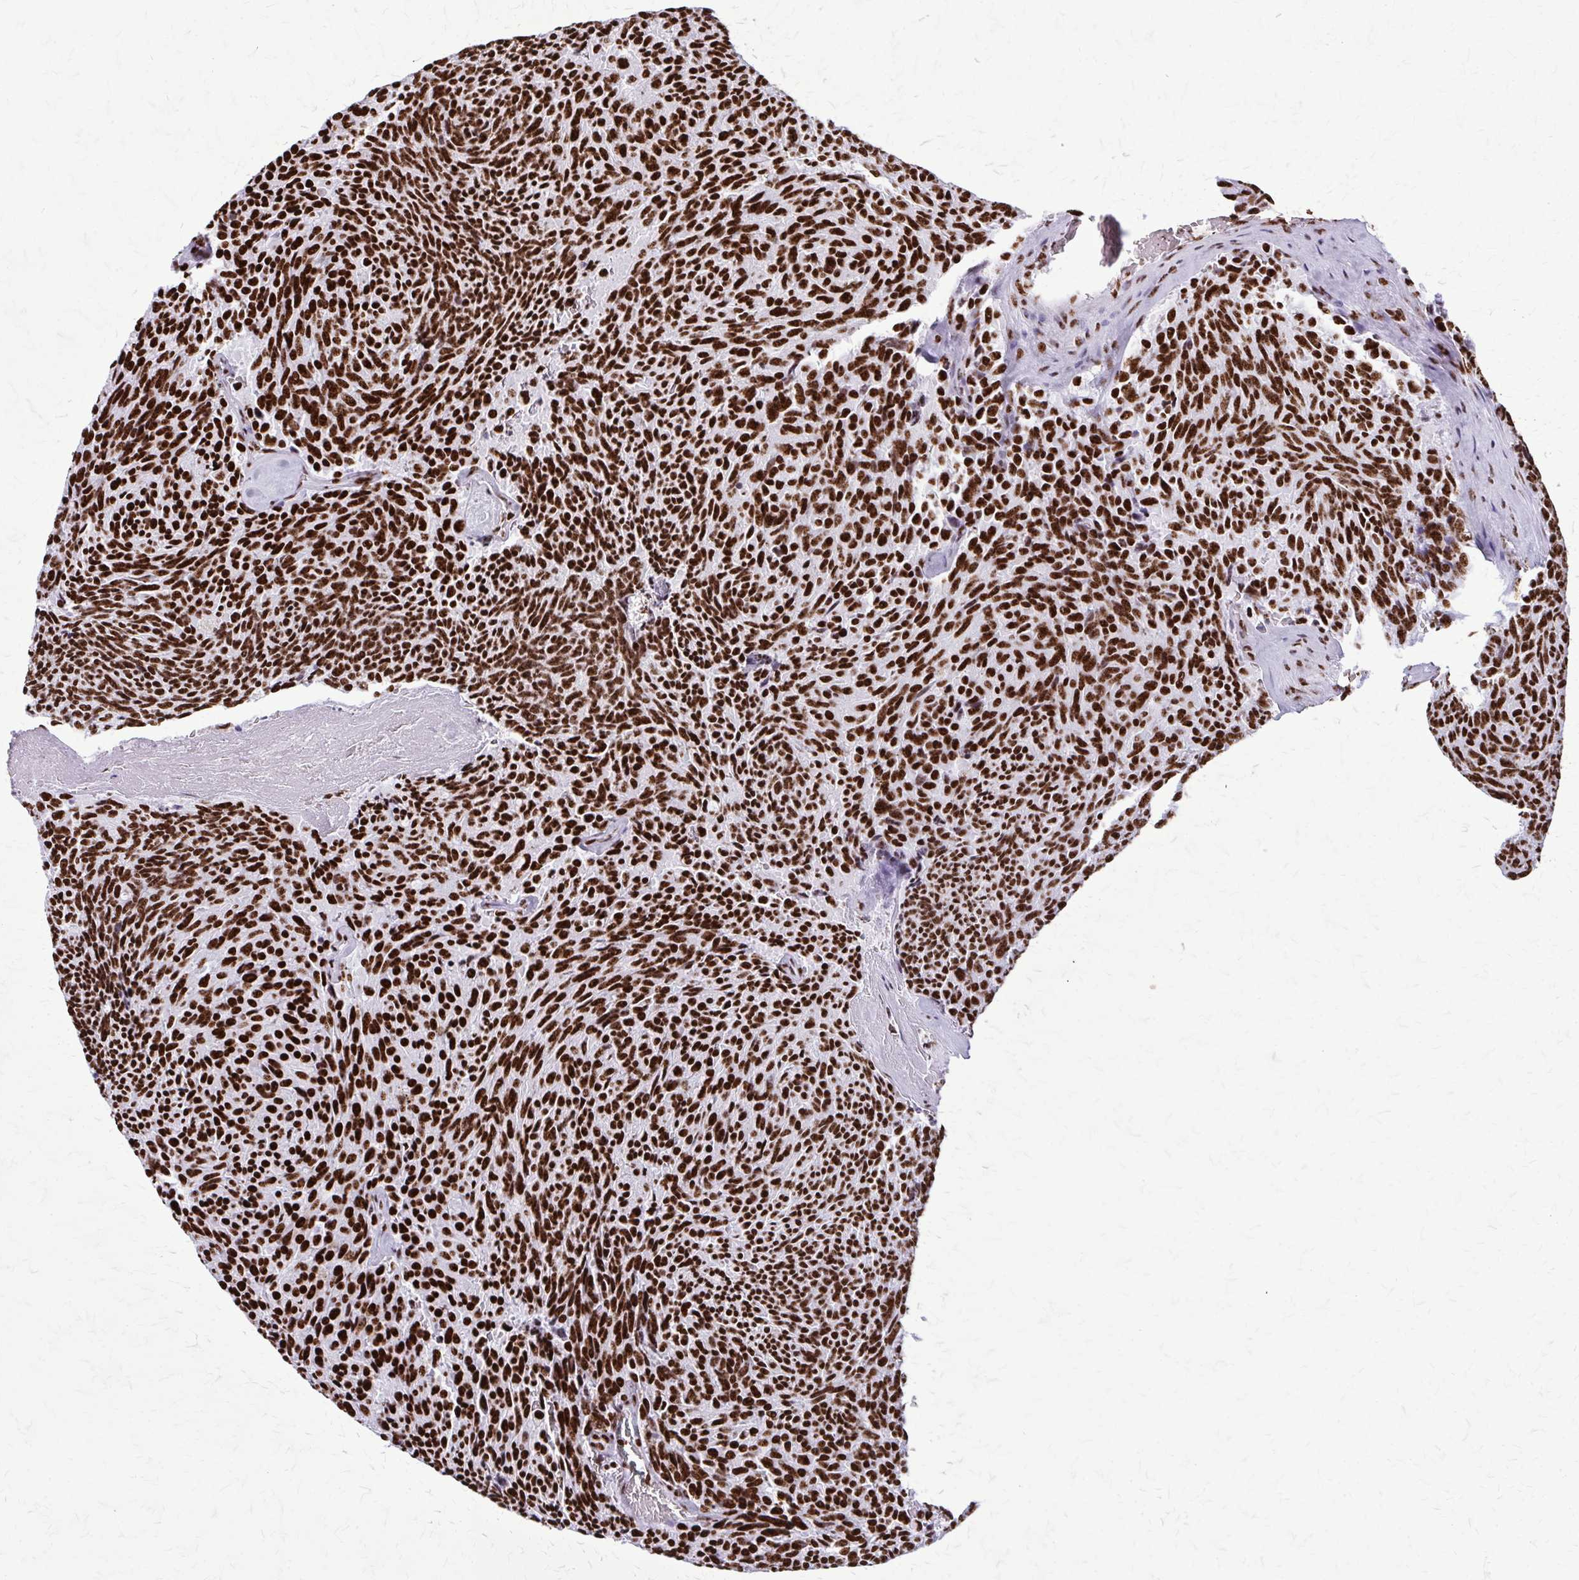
{"staining": {"intensity": "strong", "quantity": ">75%", "location": "nuclear"}, "tissue": "carcinoid", "cell_type": "Tumor cells", "image_type": "cancer", "snomed": [{"axis": "morphology", "description": "Carcinoid, malignant, NOS"}, {"axis": "topography", "description": "Pancreas"}], "caption": "Brown immunohistochemical staining in malignant carcinoid displays strong nuclear positivity in approximately >75% of tumor cells.", "gene": "SFPQ", "patient": {"sex": "female", "age": 54}}